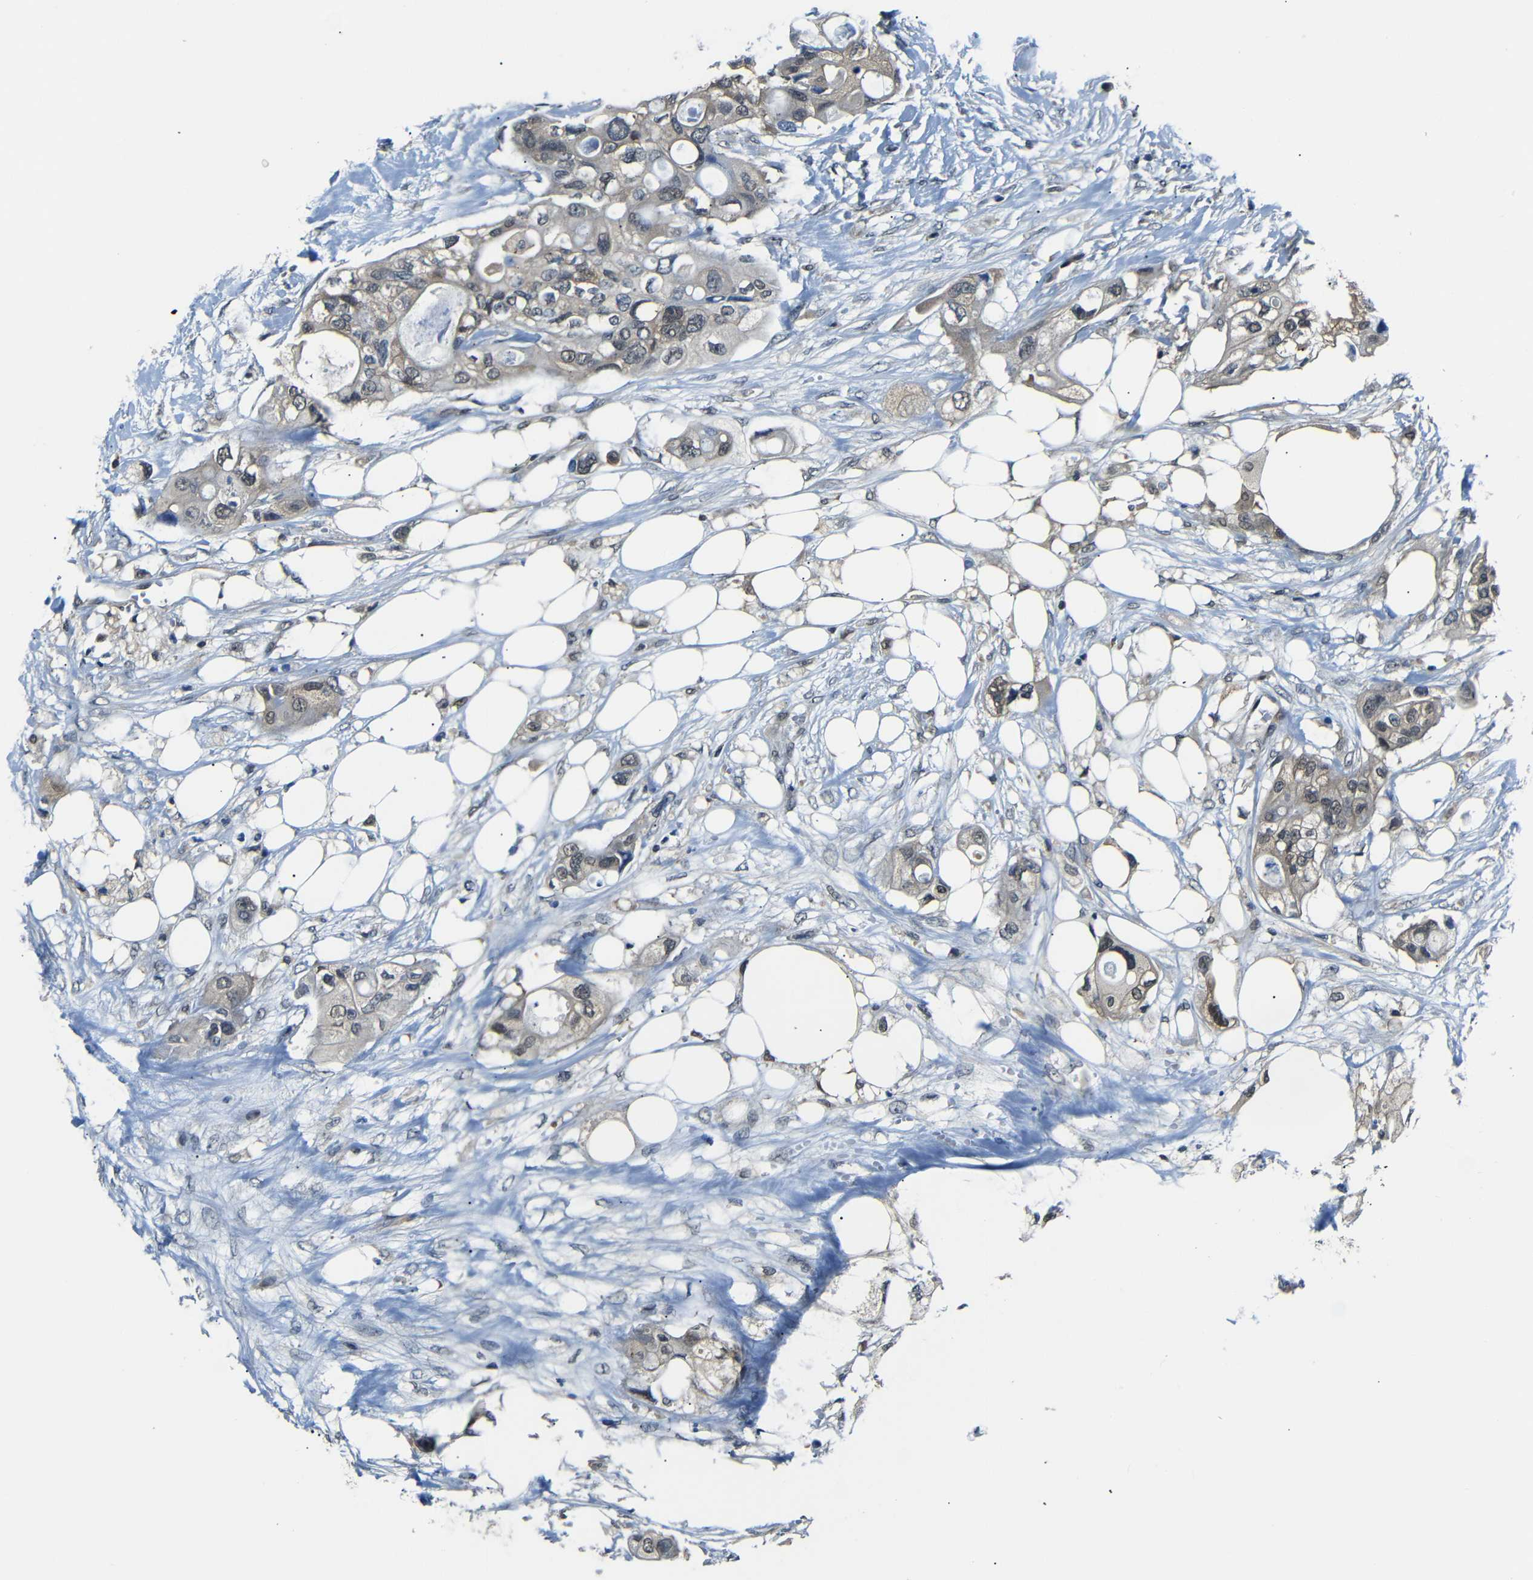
{"staining": {"intensity": "weak", "quantity": ">75%", "location": "cytoplasmic/membranous,nuclear"}, "tissue": "colorectal cancer", "cell_type": "Tumor cells", "image_type": "cancer", "snomed": [{"axis": "morphology", "description": "Adenocarcinoma, NOS"}, {"axis": "topography", "description": "Colon"}], "caption": "A high-resolution image shows IHC staining of colorectal cancer (adenocarcinoma), which demonstrates weak cytoplasmic/membranous and nuclear expression in approximately >75% of tumor cells. The protein is shown in brown color, while the nuclei are stained blue.", "gene": "UBXN1", "patient": {"sex": "female", "age": 57}}